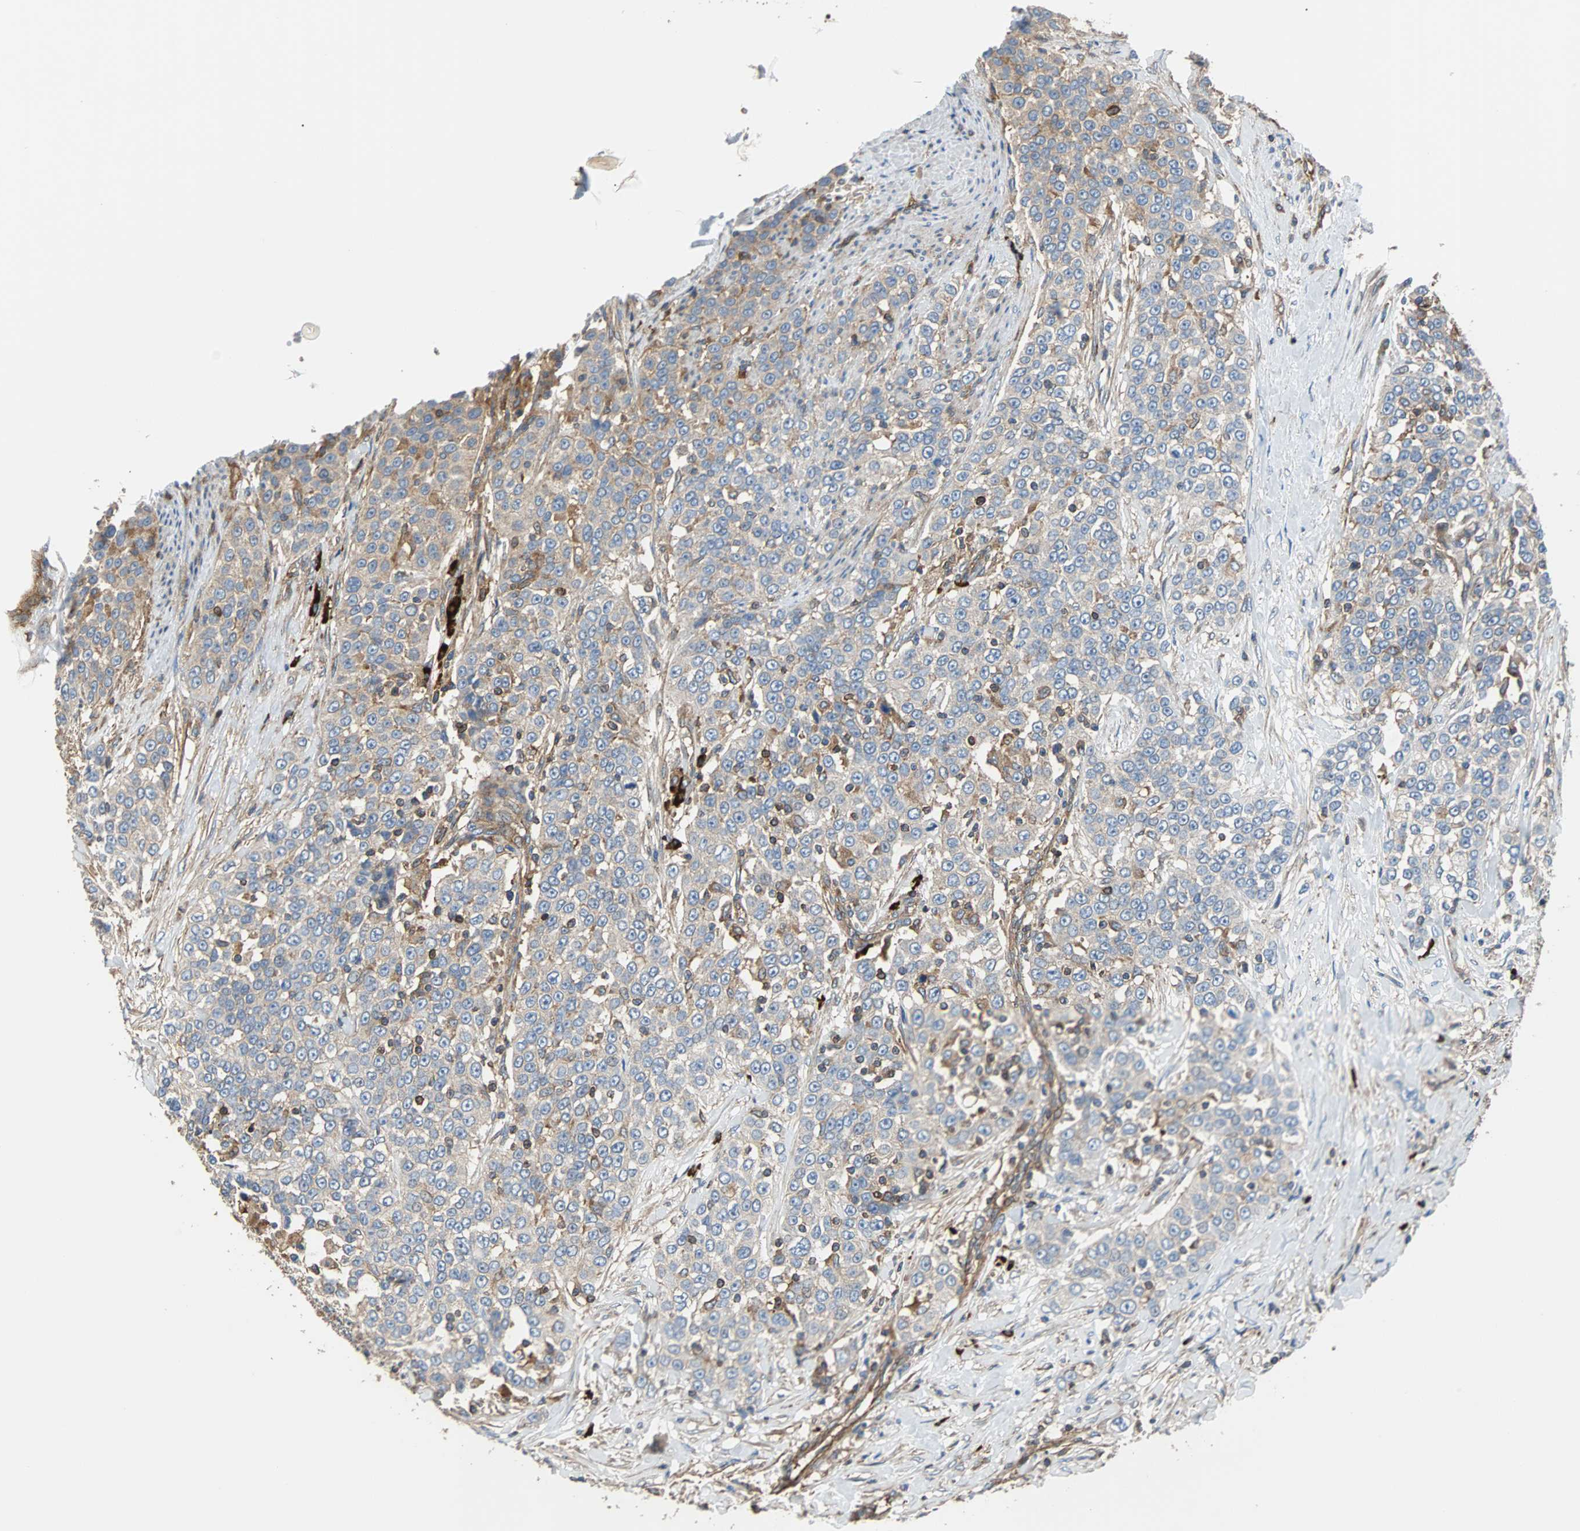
{"staining": {"intensity": "weak", "quantity": ">75%", "location": "cytoplasmic/membranous"}, "tissue": "urothelial cancer", "cell_type": "Tumor cells", "image_type": "cancer", "snomed": [{"axis": "morphology", "description": "Urothelial carcinoma, High grade"}, {"axis": "topography", "description": "Urinary bladder"}], "caption": "The micrograph reveals staining of urothelial carcinoma (high-grade), revealing weak cytoplasmic/membranous protein expression (brown color) within tumor cells.", "gene": "PLCG2", "patient": {"sex": "female", "age": 80}}